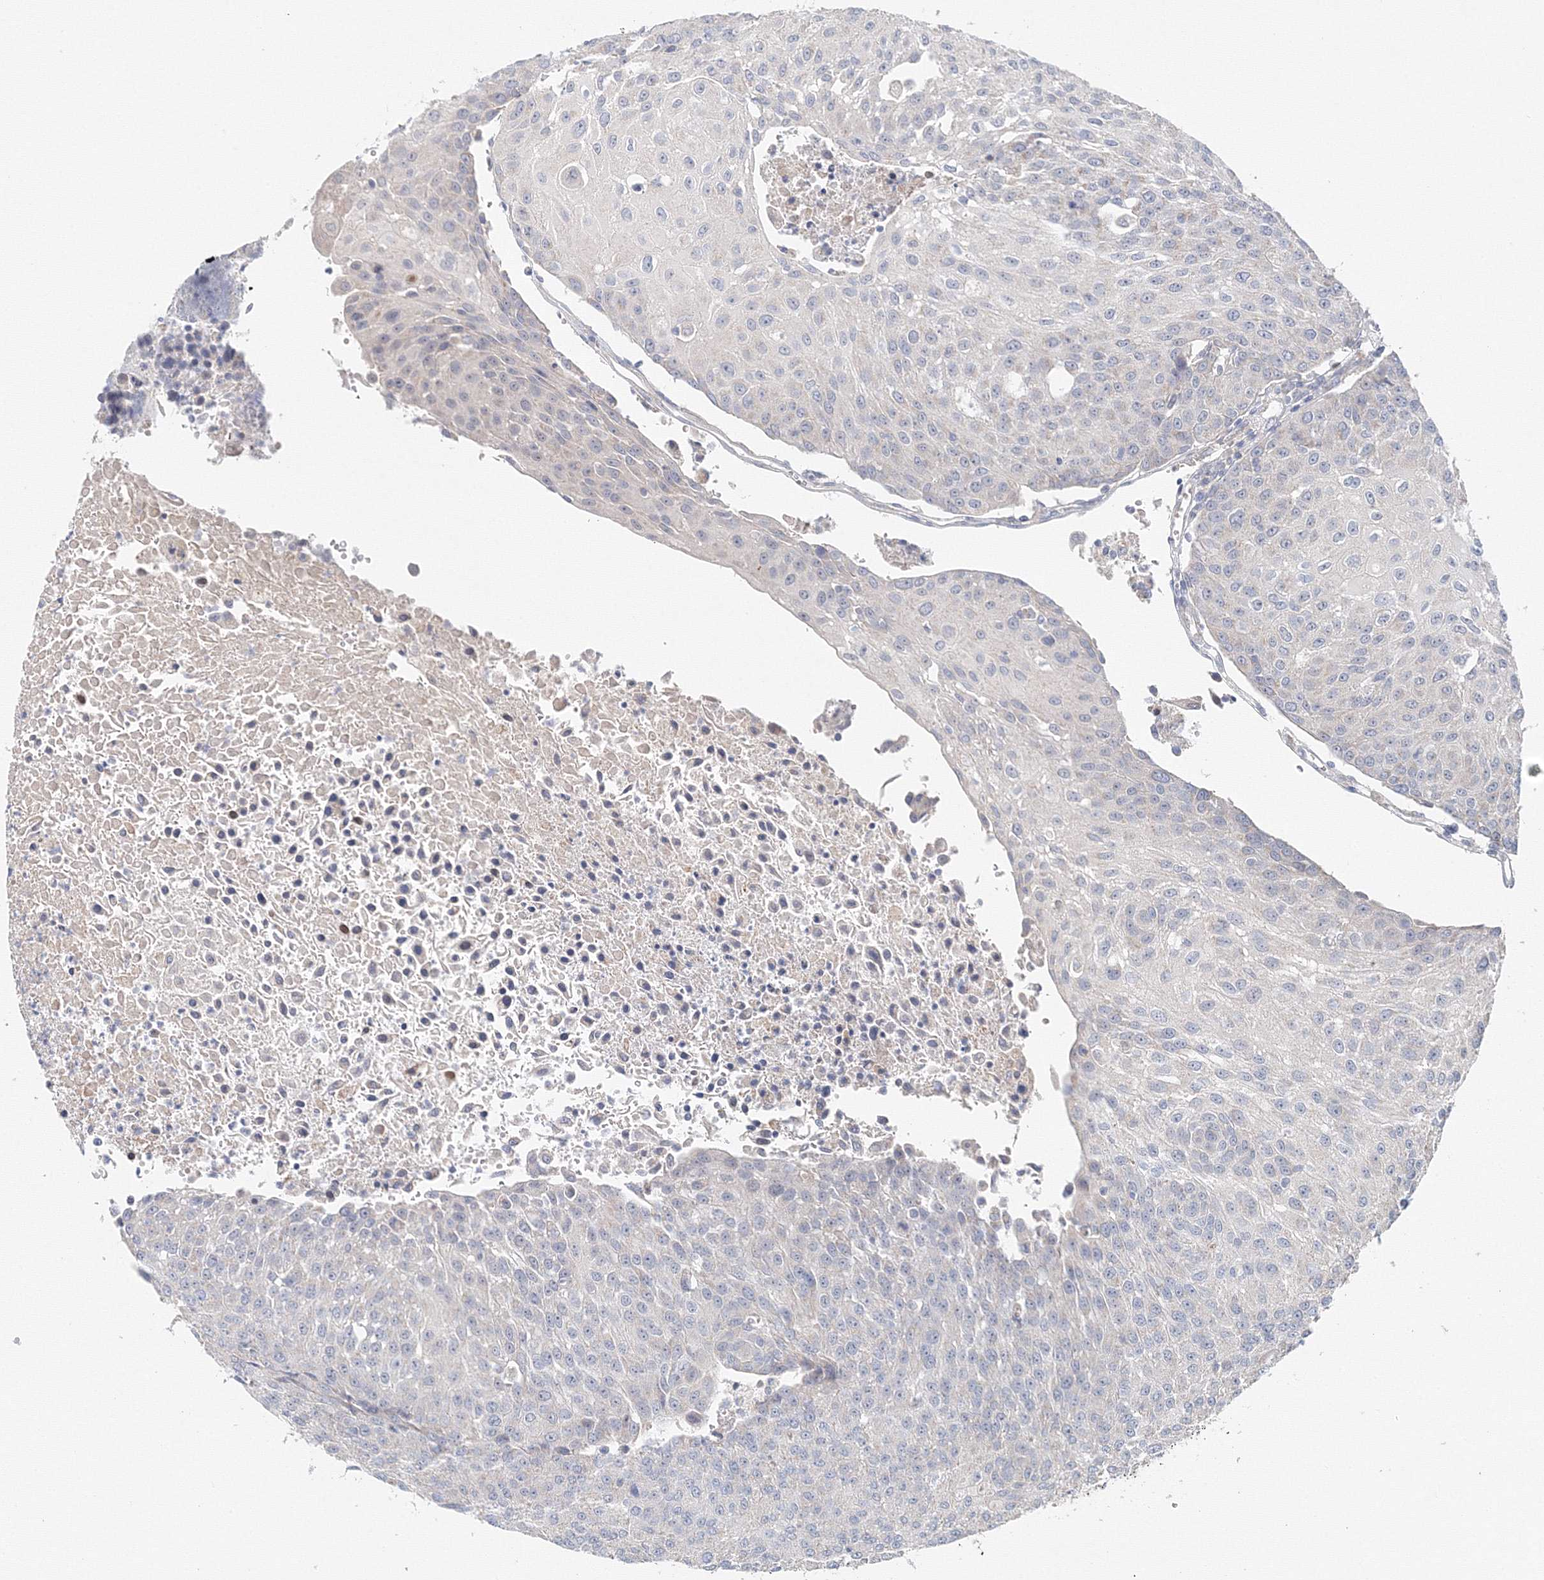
{"staining": {"intensity": "negative", "quantity": "none", "location": "none"}, "tissue": "urothelial cancer", "cell_type": "Tumor cells", "image_type": "cancer", "snomed": [{"axis": "morphology", "description": "Urothelial carcinoma, High grade"}, {"axis": "topography", "description": "Urinary bladder"}], "caption": "Immunohistochemistry (IHC) histopathology image of human urothelial cancer stained for a protein (brown), which exhibits no expression in tumor cells. The staining was performed using DAB (3,3'-diaminobenzidine) to visualize the protein expression in brown, while the nuclei were stained in blue with hematoxylin (Magnification: 20x).", "gene": "WDR49", "patient": {"sex": "female", "age": 85}}